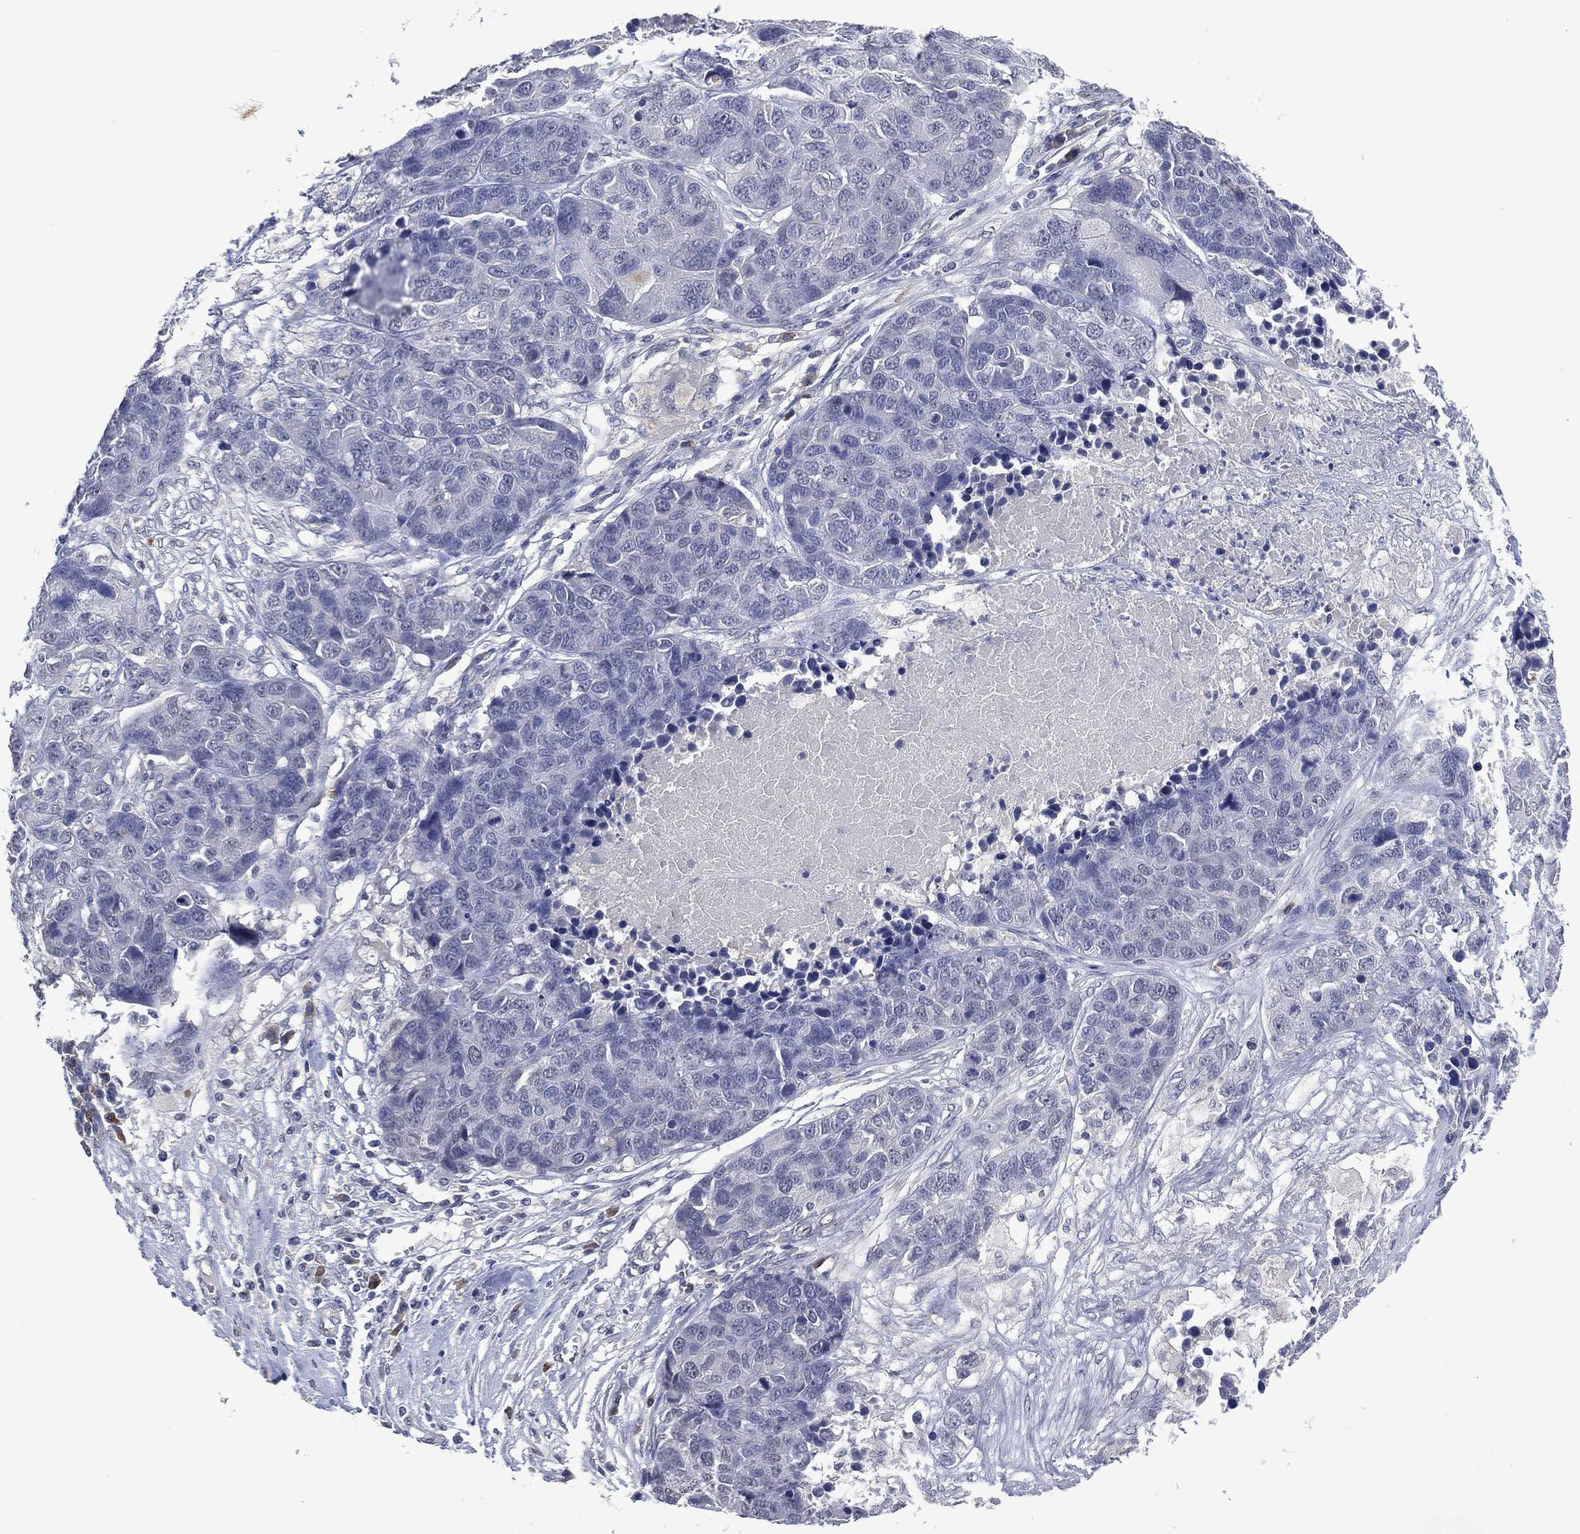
{"staining": {"intensity": "negative", "quantity": "none", "location": "none"}, "tissue": "ovarian cancer", "cell_type": "Tumor cells", "image_type": "cancer", "snomed": [{"axis": "morphology", "description": "Cystadenocarcinoma, serous, NOS"}, {"axis": "topography", "description": "Ovary"}], "caption": "DAB immunohistochemical staining of ovarian cancer (serous cystadenocarcinoma) demonstrates no significant positivity in tumor cells. (DAB IHC with hematoxylin counter stain).", "gene": "ASB10", "patient": {"sex": "female", "age": 87}}